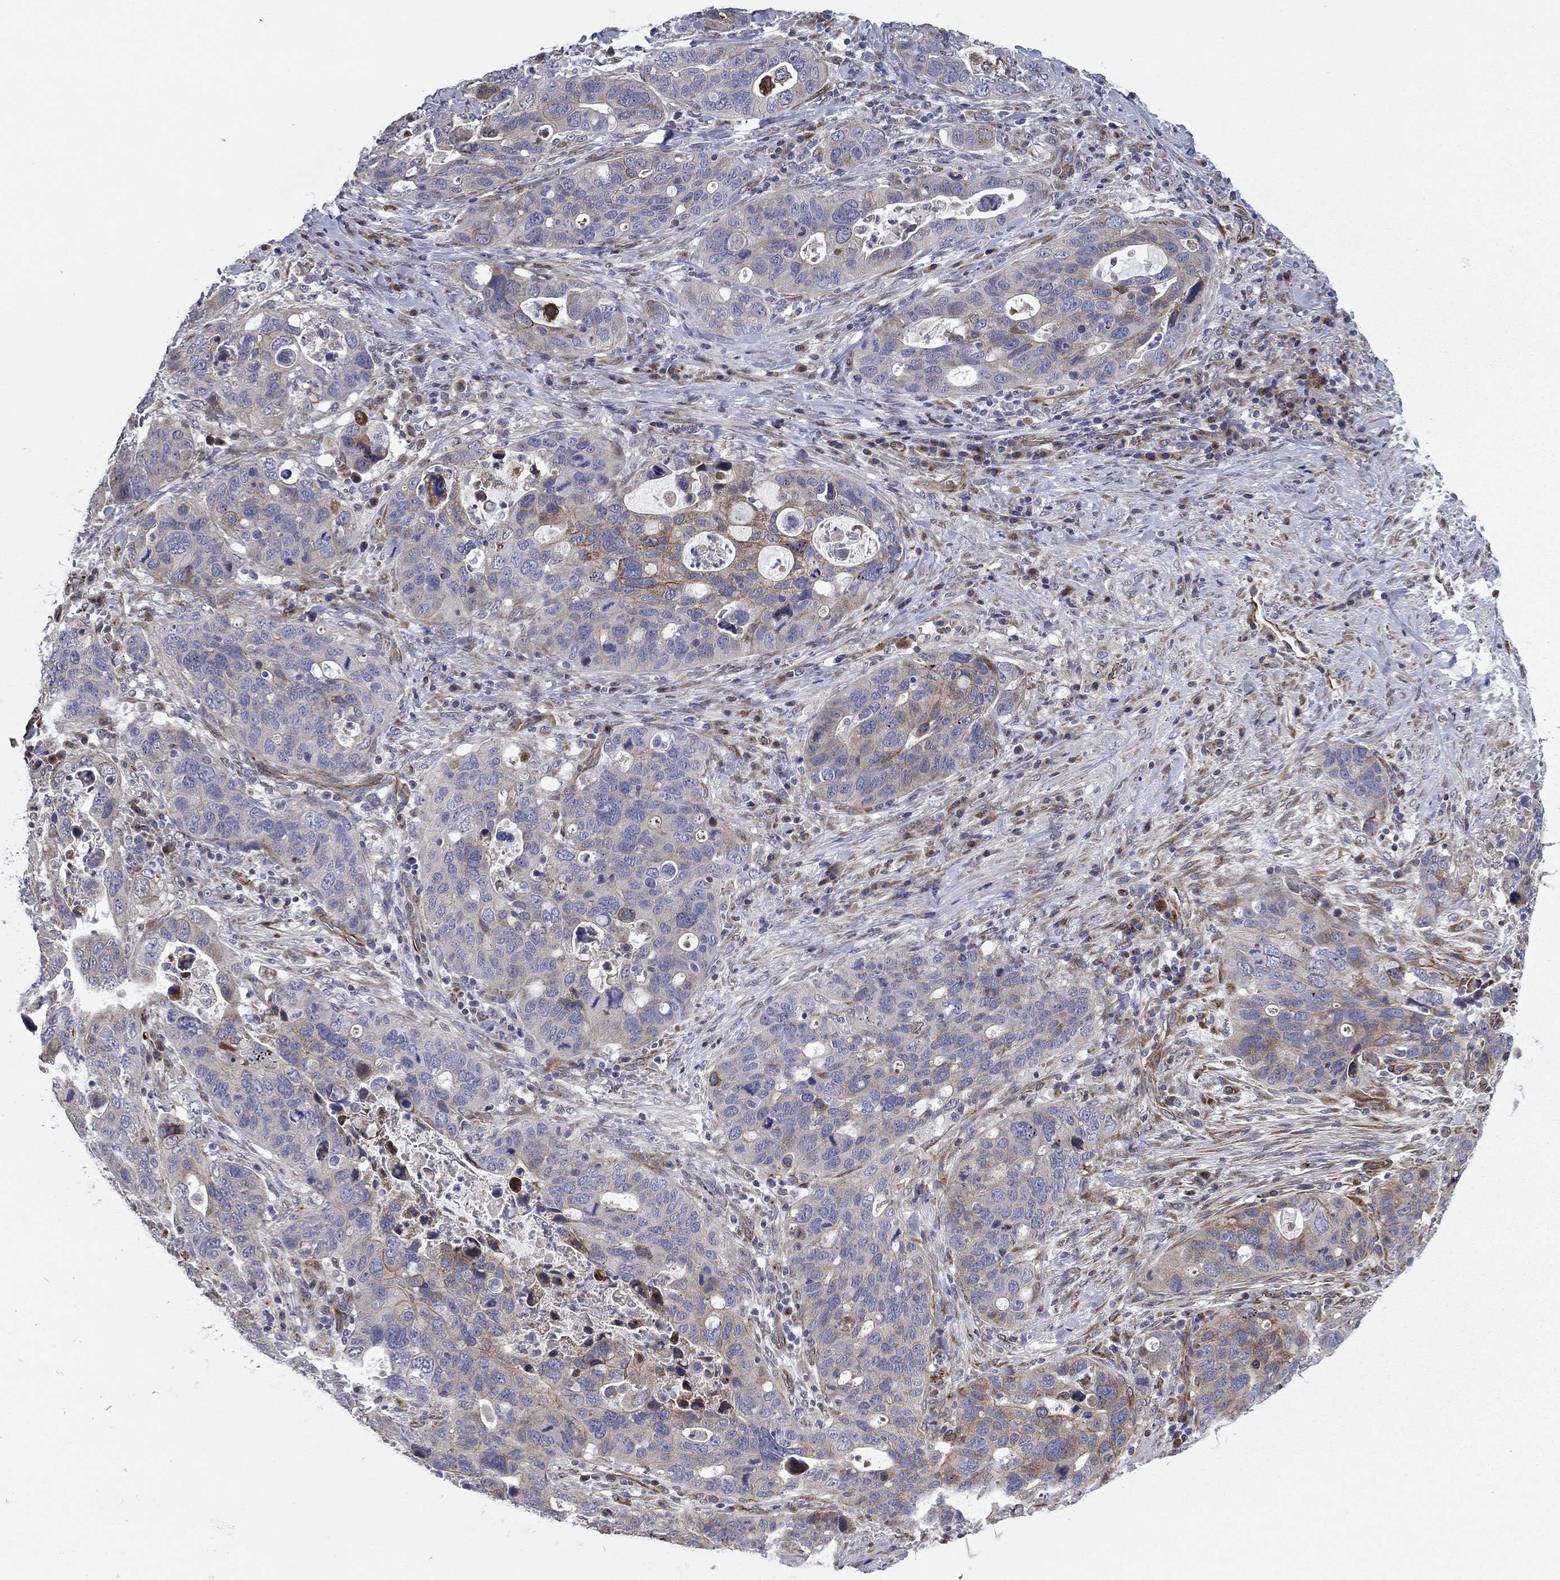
{"staining": {"intensity": "moderate", "quantity": "25%-75%", "location": "cytoplasmic/membranous"}, "tissue": "stomach cancer", "cell_type": "Tumor cells", "image_type": "cancer", "snomed": [{"axis": "morphology", "description": "Adenocarcinoma, NOS"}, {"axis": "topography", "description": "Stomach"}], "caption": "Moderate cytoplasmic/membranous protein staining is seen in approximately 25%-75% of tumor cells in stomach adenocarcinoma.", "gene": "CLSTN1", "patient": {"sex": "male", "age": 54}}